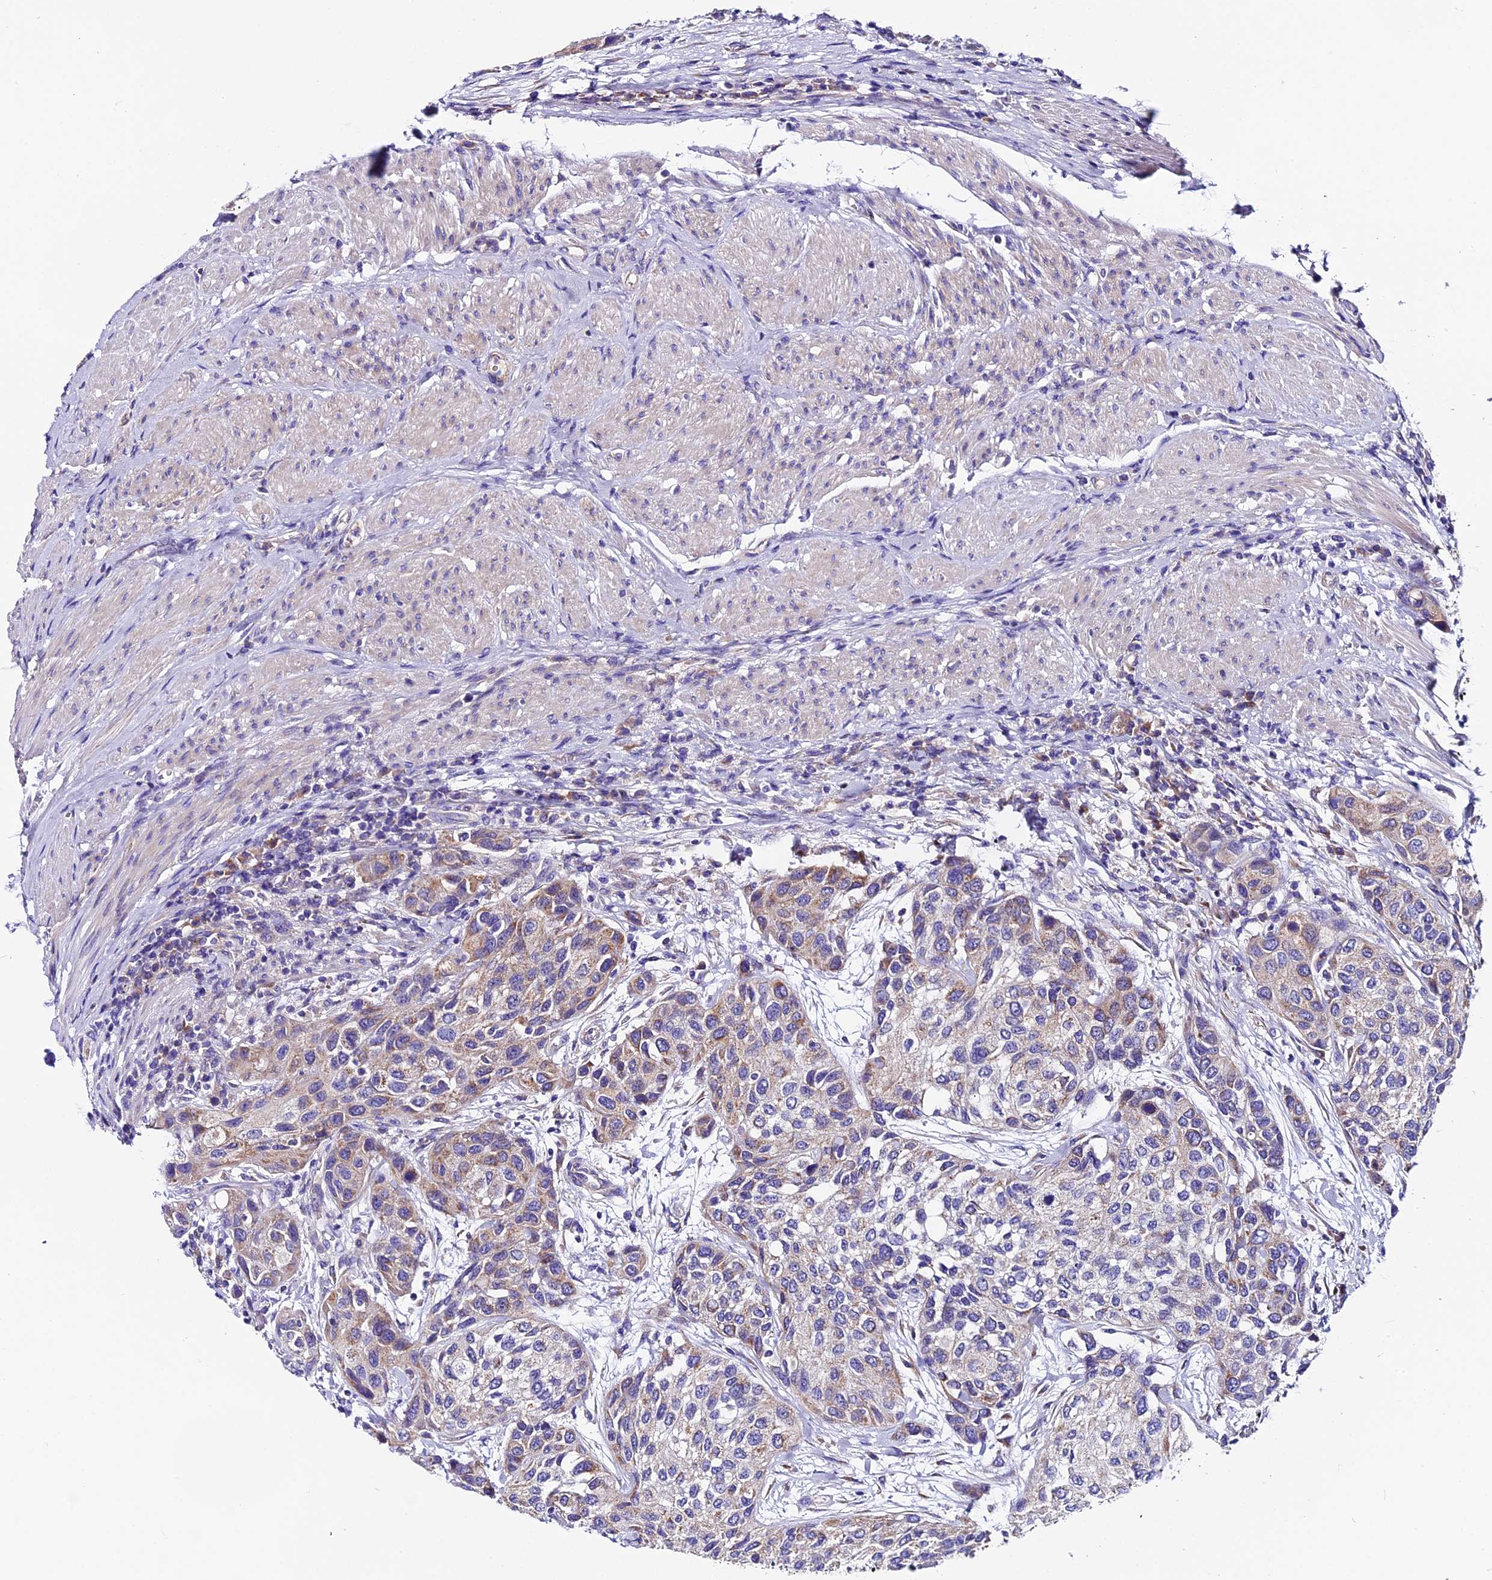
{"staining": {"intensity": "weak", "quantity": "25%-75%", "location": "cytoplasmic/membranous"}, "tissue": "urothelial cancer", "cell_type": "Tumor cells", "image_type": "cancer", "snomed": [{"axis": "morphology", "description": "Normal tissue, NOS"}, {"axis": "morphology", "description": "Urothelial carcinoma, High grade"}, {"axis": "topography", "description": "Vascular tissue"}, {"axis": "topography", "description": "Urinary bladder"}], "caption": "Protein expression analysis of human urothelial carcinoma (high-grade) reveals weak cytoplasmic/membranous positivity in about 25%-75% of tumor cells.", "gene": "COMTD1", "patient": {"sex": "female", "age": 56}}